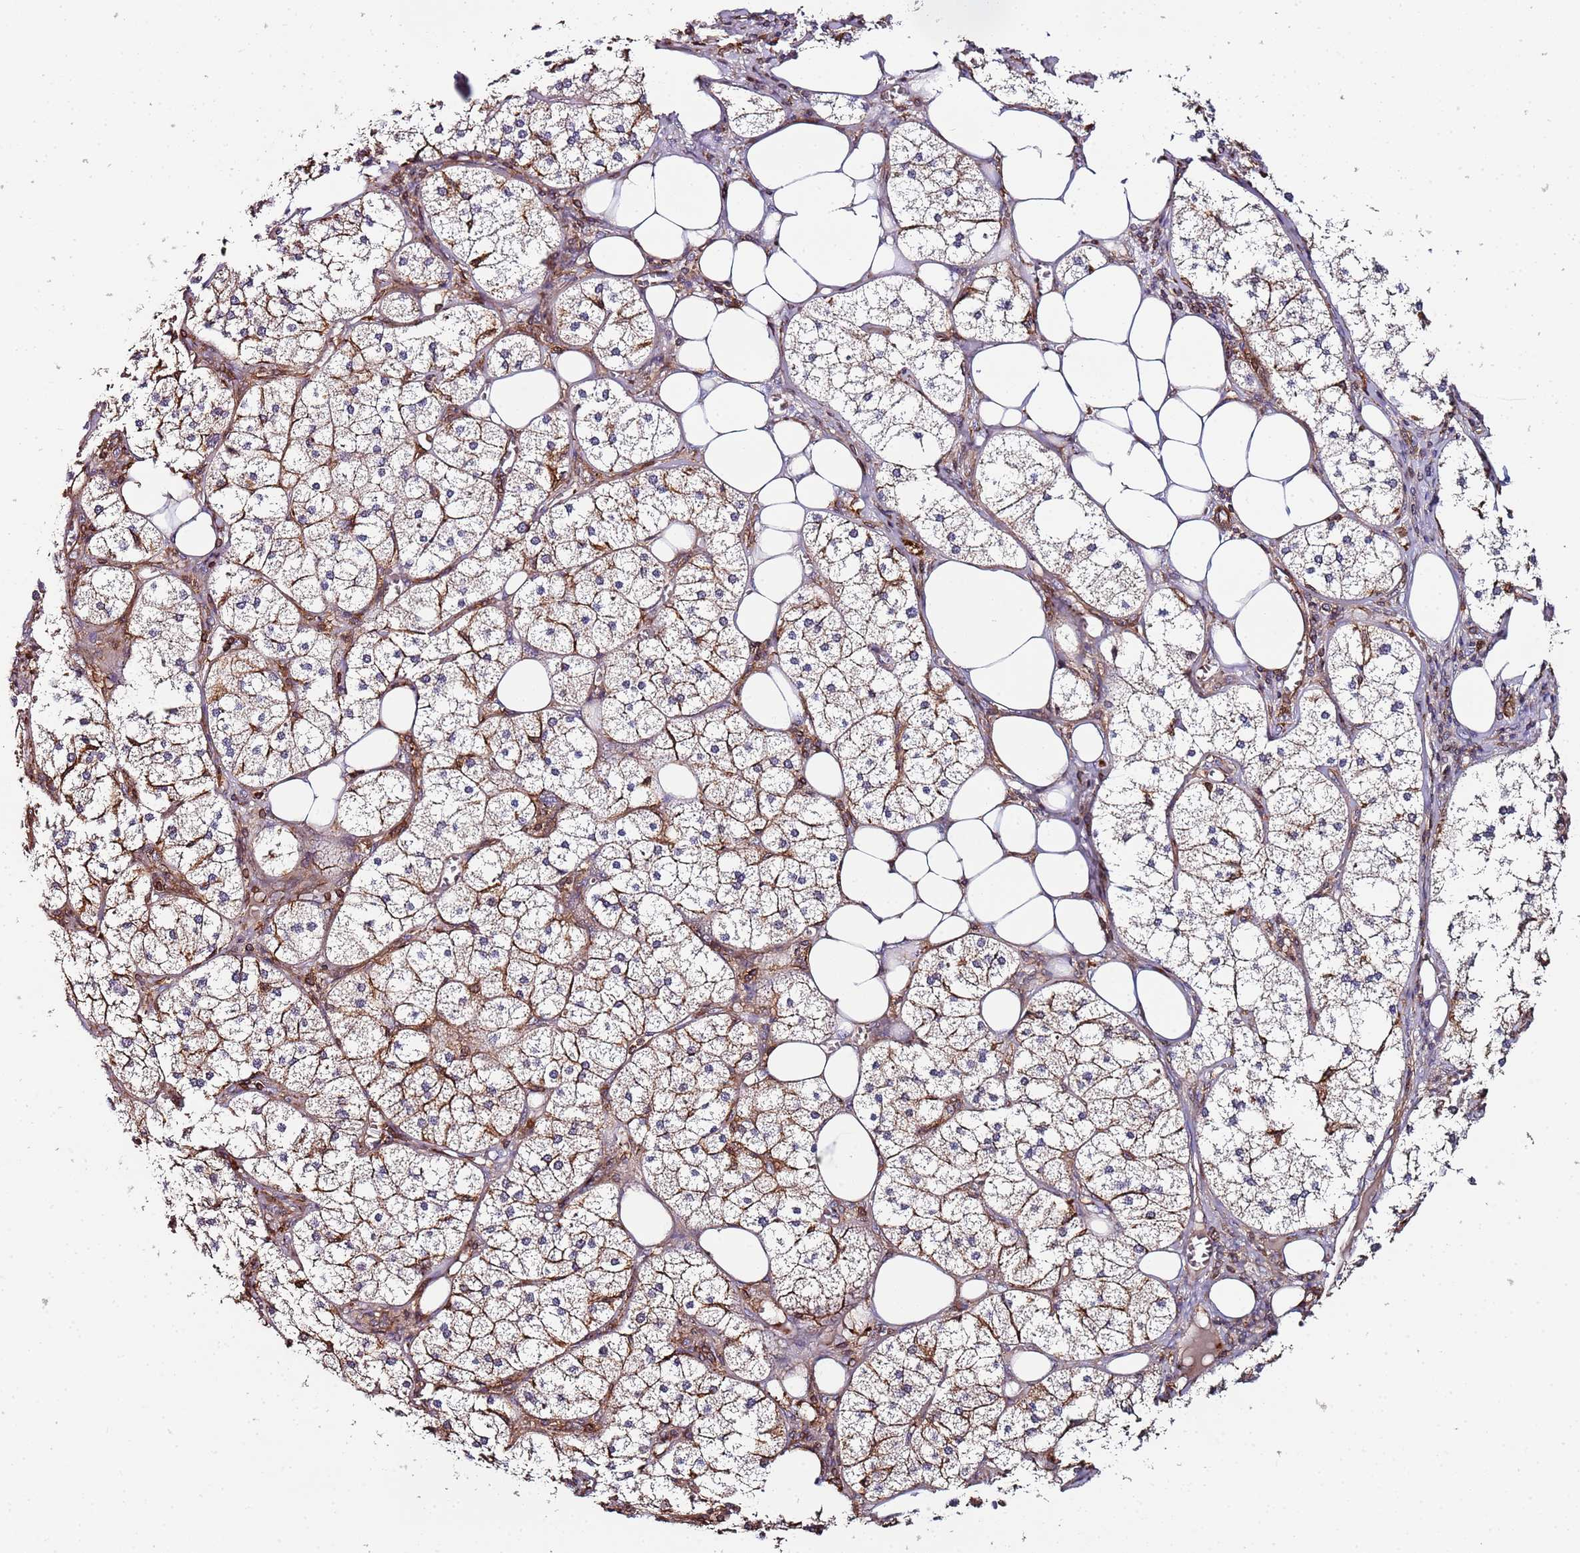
{"staining": {"intensity": "weak", "quantity": "25%-75%", "location": "cytoplasmic/membranous"}, "tissue": "adrenal gland", "cell_type": "Glandular cells", "image_type": "normal", "snomed": [{"axis": "morphology", "description": "Normal tissue, NOS"}, {"axis": "topography", "description": "Adrenal gland"}], "caption": "Glandular cells reveal low levels of weak cytoplasmic/membranous staining in about 25%-75% of cells in benign human adrenal gland.", "gene": "CYP2U1", "patient": {"sex": "female", "age": 61}}